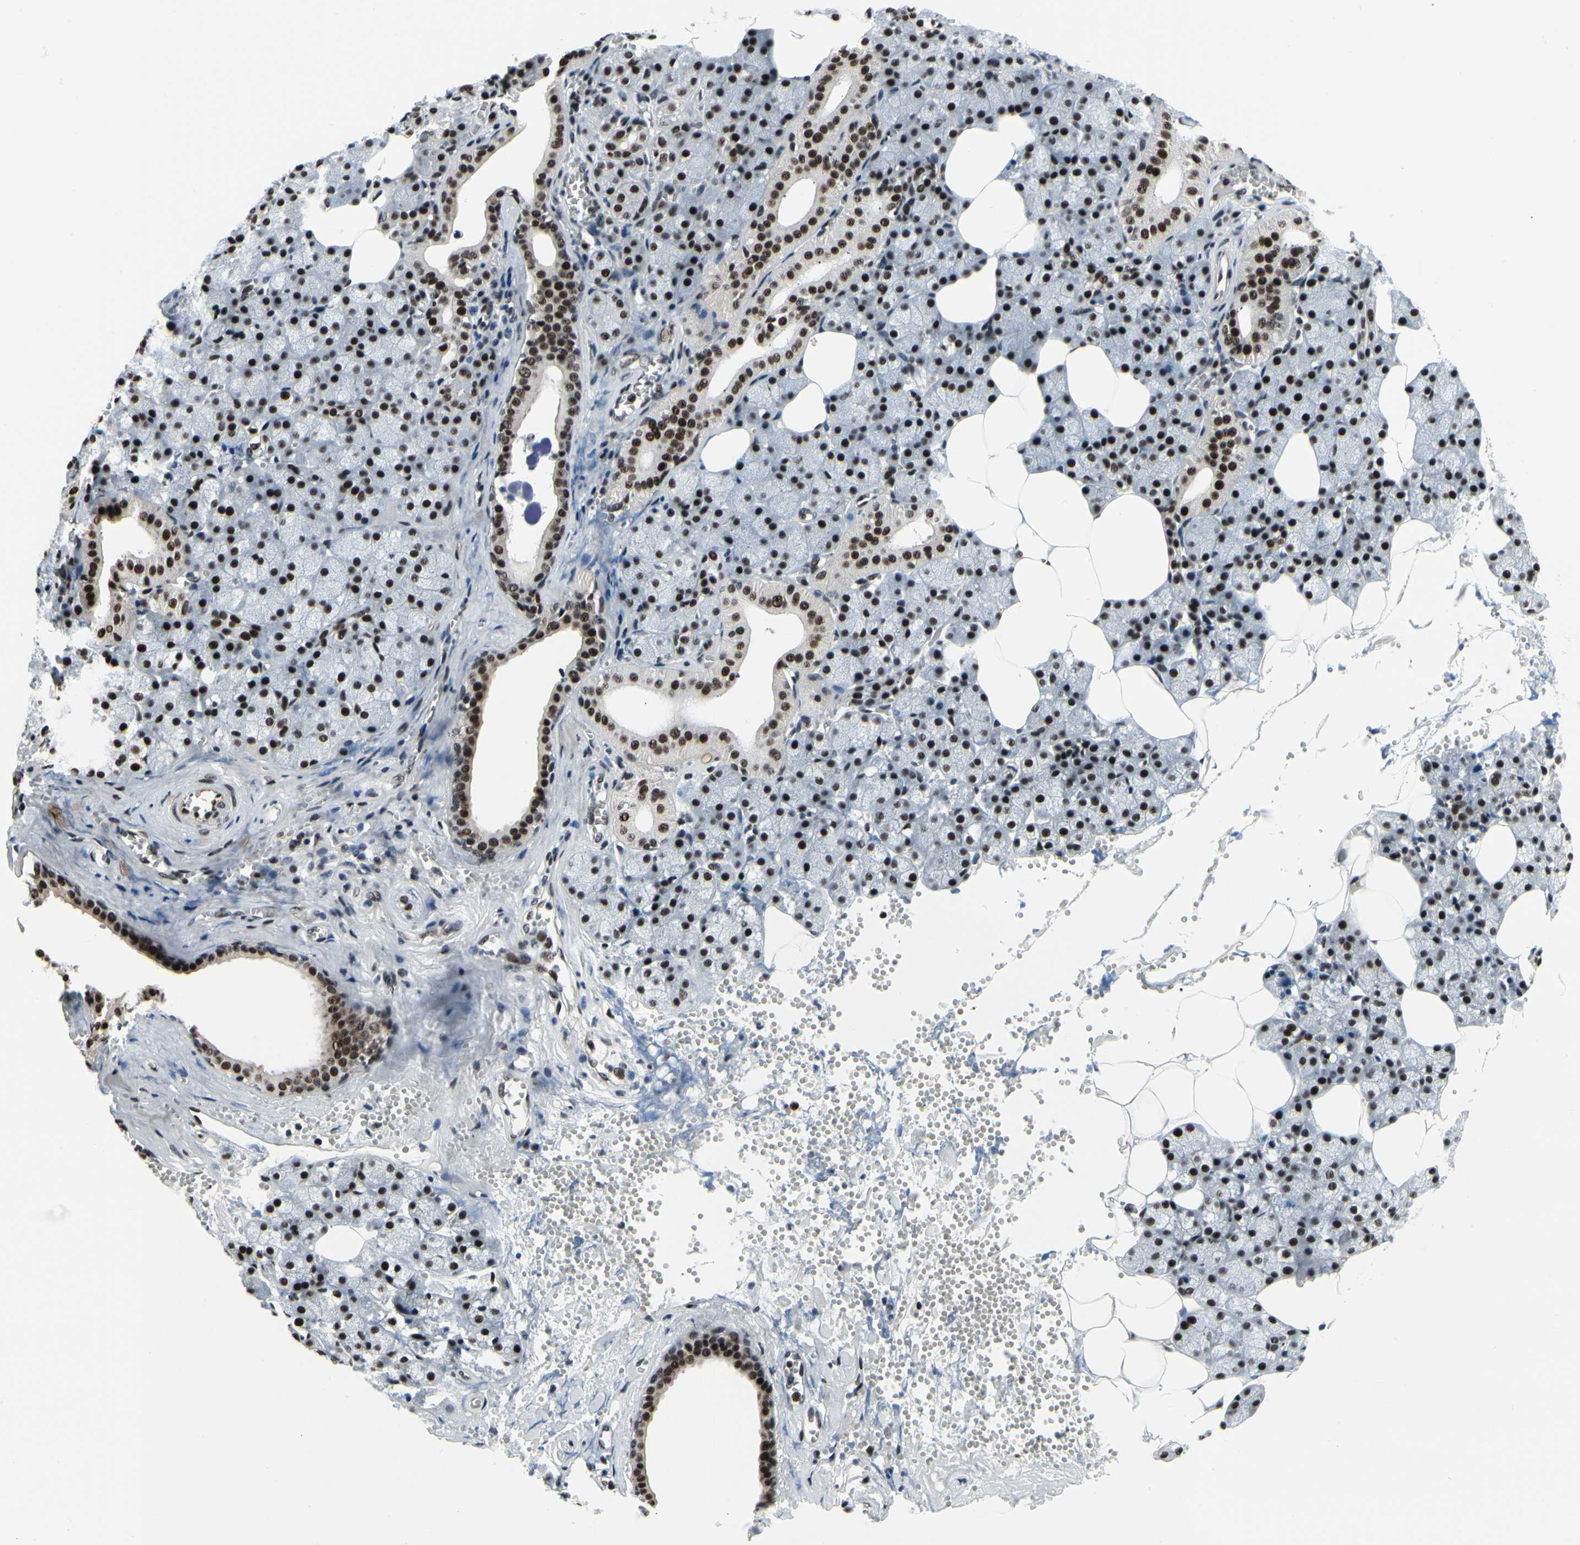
{"staining": {"intensity": "strong", "quantity": ">75%", "location": "nuclear"}, "tissue": "salivary gland", "cell_type": "Glandular cells", "image_type": "normal", "snomed": [{"axis": "morphology", "description": "Normal tissue, NOS"}, {"axis": "topography", "description": "Salivary gland"}], "caption": "This is an image of immunohistochemistry staining of benign salivary gland, which shows strong positivity in the nuclear of glandular cells.", "gene": "SRSF11", "patient": {"sex": "male", "age": 62}}